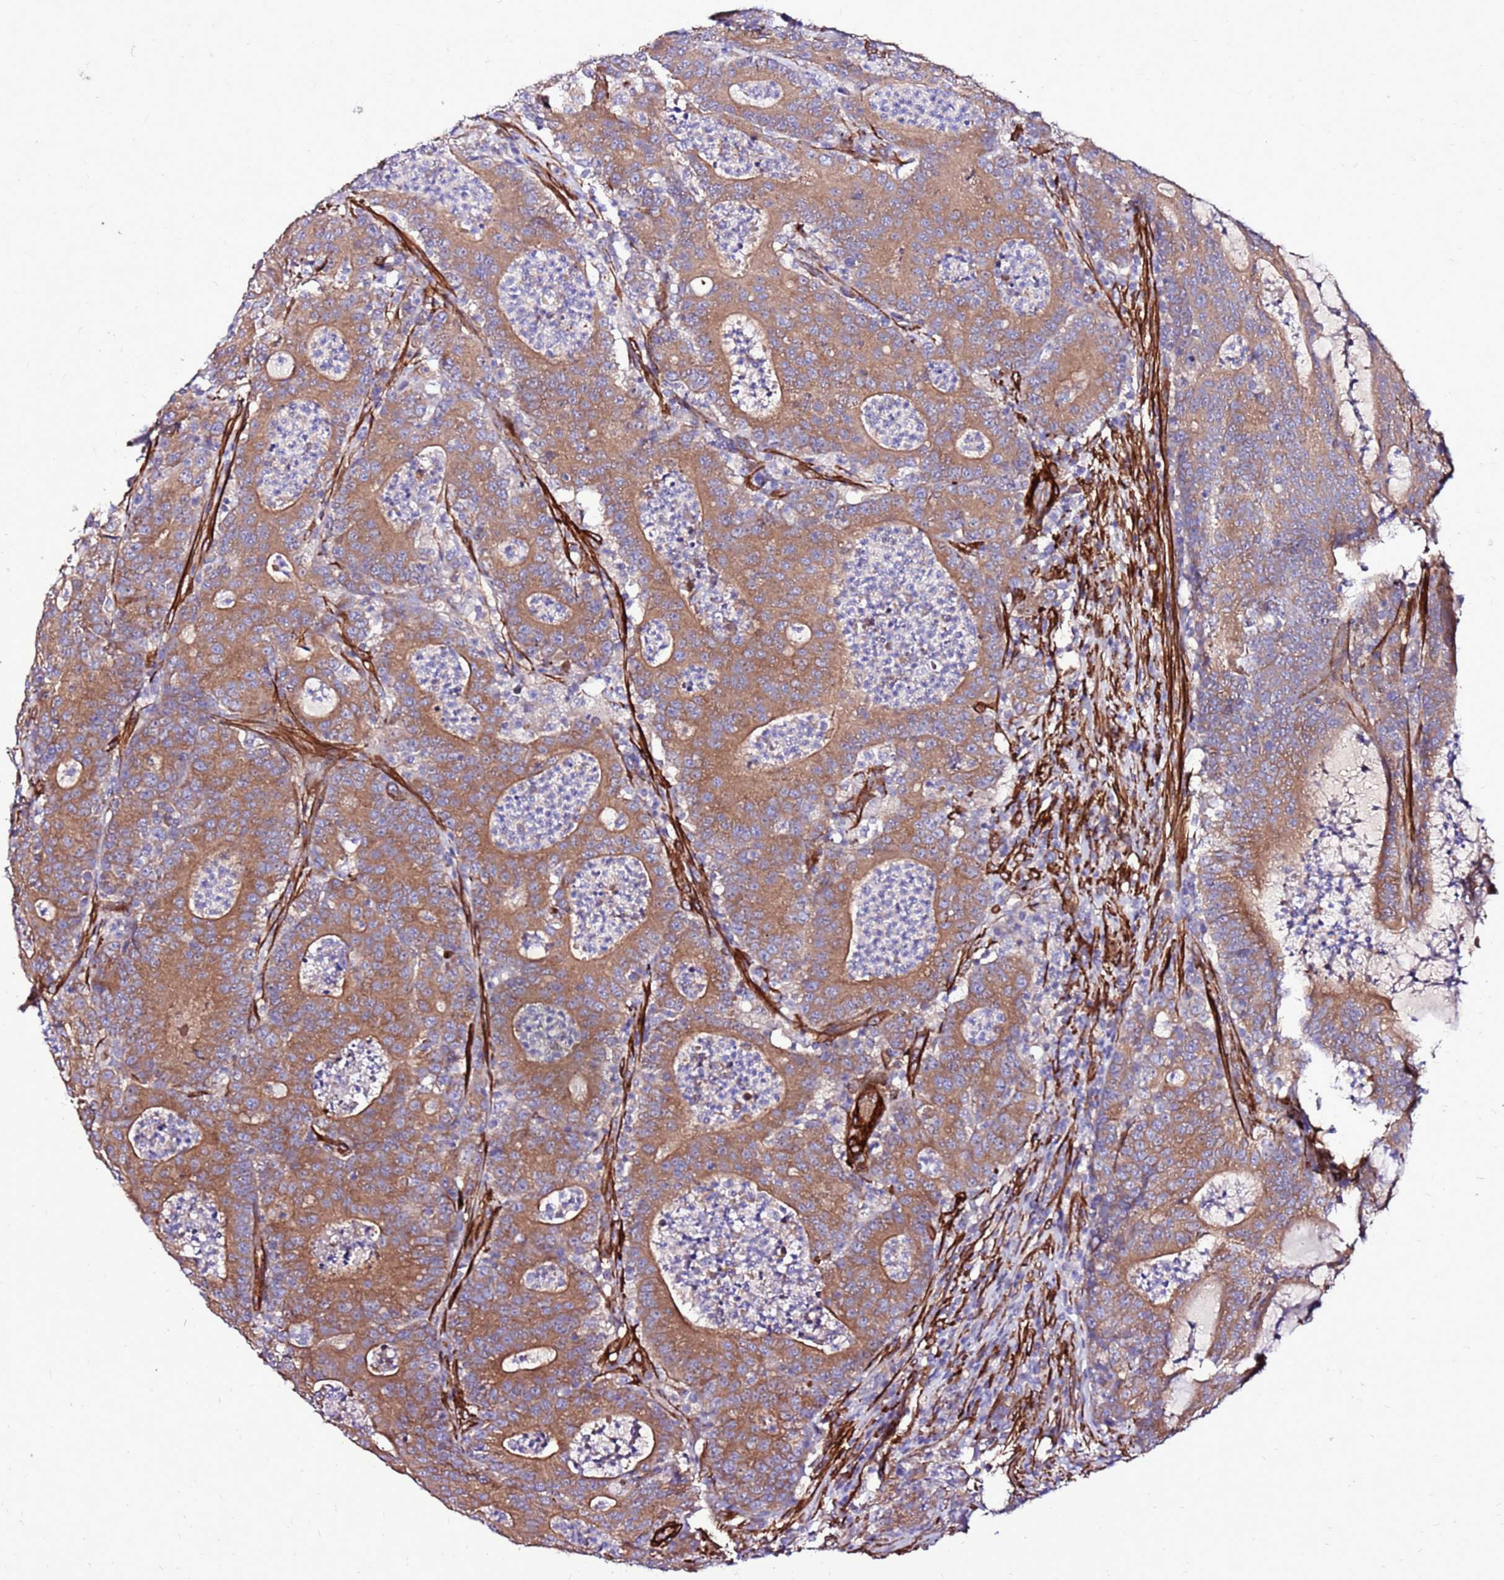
{"staining": {"intensity": "moderate", "quantity": ">75%", "location": "cytoplasmic/membranous"}, "tissue": "colorectal cancer", "cell_type": "Tumor cells", "image_type": "cancer", "snomed": [{"axis": "morphology", "description": "Adenocarcinoma, NOS"}, {"axis": "topography", "description": "Colon"}], "caption": "Protein staining of adenocarcinoma (colorectal) tissue shows moderate cytoplasmic/membranous positivity in approximately >75% of tumor cells. Nuclei are stained in blue.", "gene": "EI24", "patient": {"sex": "male", "age": 83}}